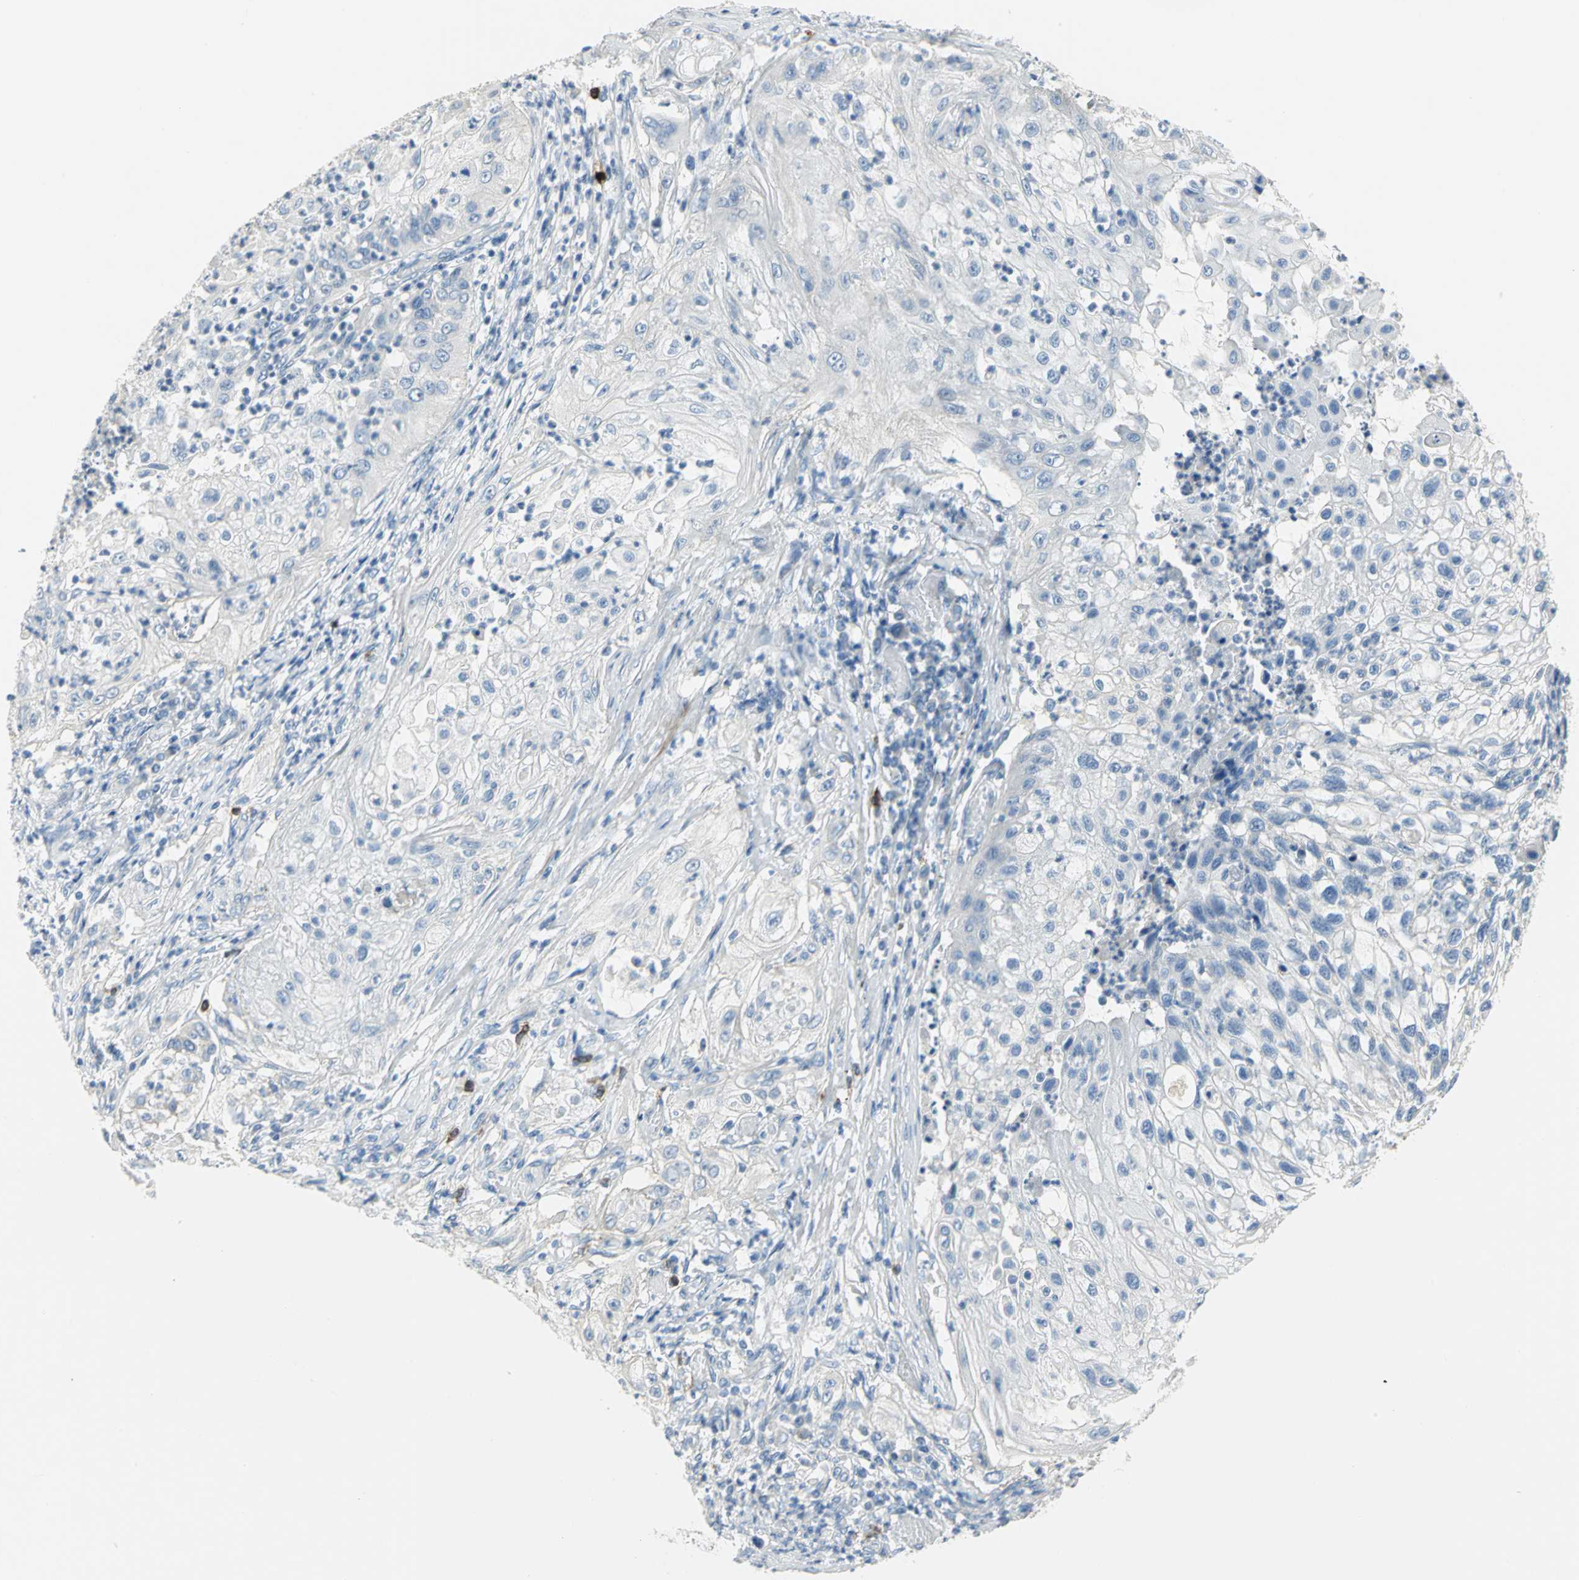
{"staining": {"intensity": "negative", "quantity": "none", "location": "none"}, "tissue": "lung cancer", "cell_type": "Tumor cells", "image_type": "cancer", "snomed": [{"axis": "morphology", "description": "Inflammation, NOS"}, {"axis": "morphology", "description": "Squamous cell carcinoma, NOS"}, {"axis": "topography", "description": "Lymph node"}, {"axis": "topography", "description": "Soft tissue"}, {"axis": "topography", "description": "Lung"}], "caption": "A high-resolution photomicrograph shows immunohistochemistry staining of lung cancer (squamous cell carcinoma), which reveals no significant expression in tumor cells.", "gene": "ALOX15", "patient": {"sex": "male", "age": 66}}